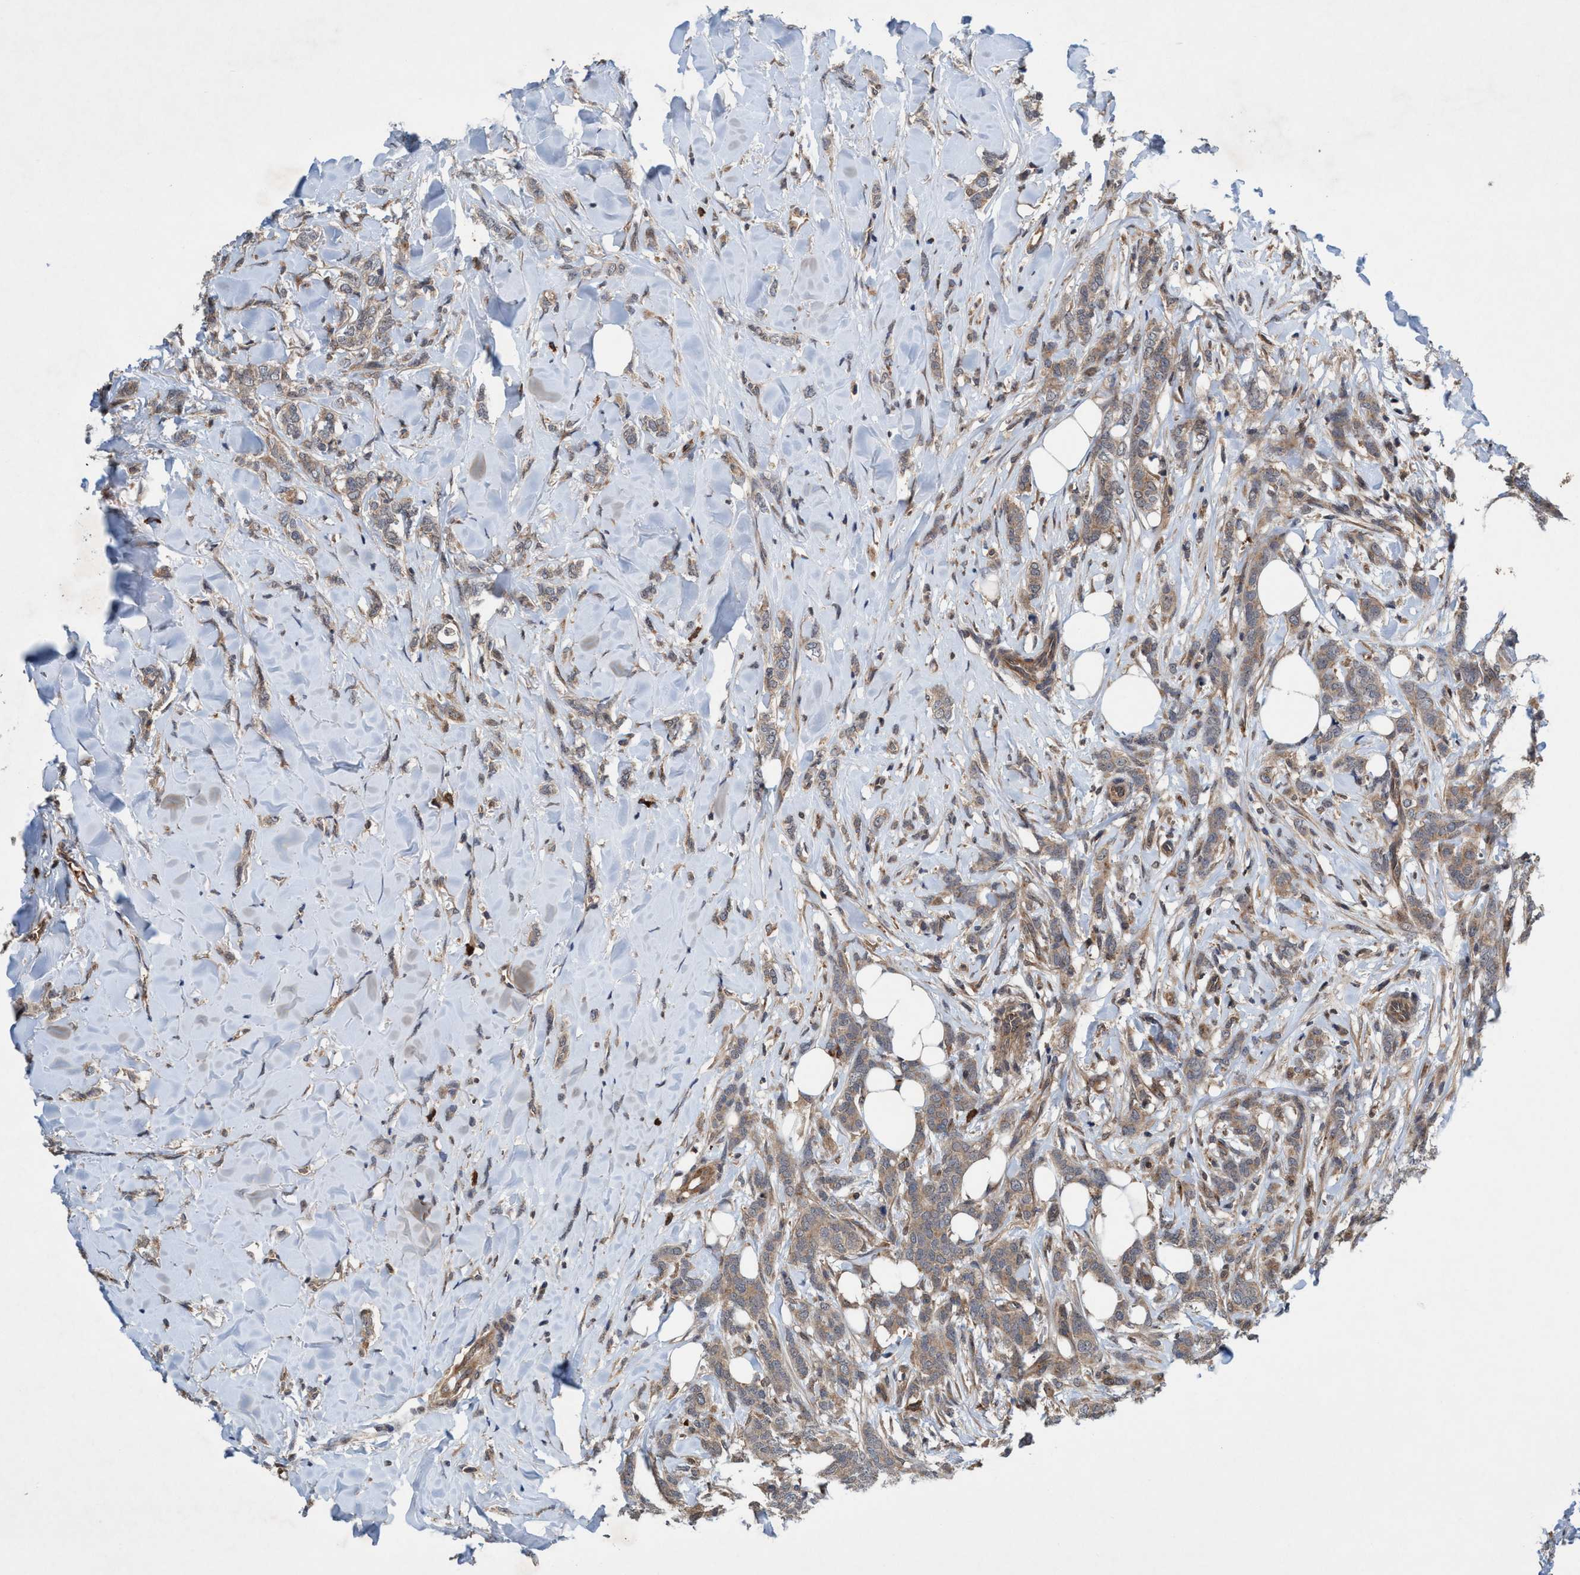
{"staining": {"intensity": "weak", "quantity": "25%-75%", "location": "cytoplasmic/membranous"}, "tissue": "breast cancer", "cell_type": "Tumor cells", "image_type": "cancer", "snomed": [{"axis": "morphology", "description": "Lobular carcinoma"}, {"axis": "topography", "description": "Skin"}, {"axis": "topography", "description": "Breast"}], "caption": "Approximately 25%-75% of tumor cells in human breast cancer (lobular carcinoma) reveal weak cytoplasmic/membranous protein expression as visualized by brown immunohistochemical staining.", "gene": "TRIM65", "patient": {"sex": "female", "age": 46}}